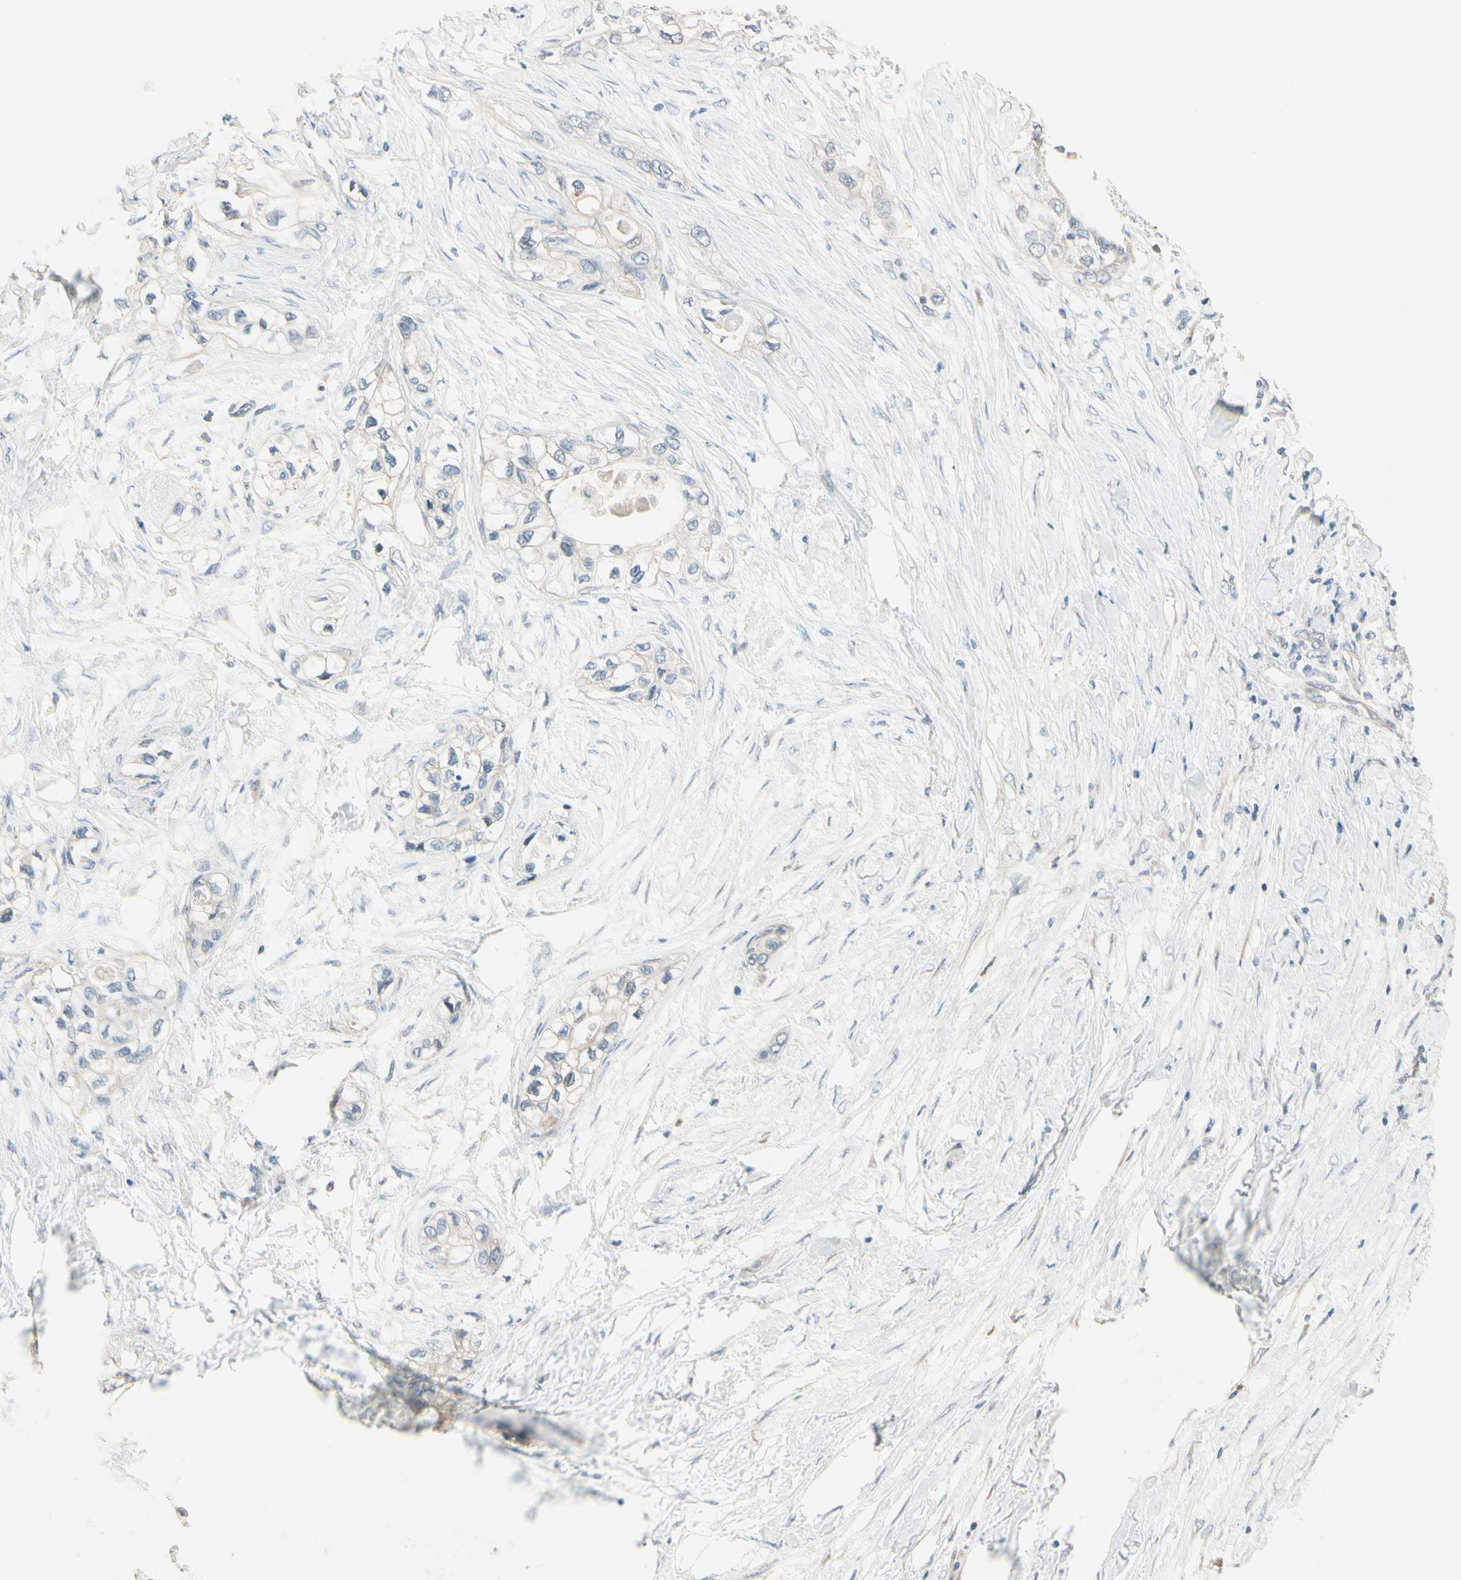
{"staining": {"intensity": "negative", "quantity": "none", "location": "none"}, "tissue": "pancreatic cancer", "cell_type": "Tumor cells", "image_type": "cancer", "snomed": [{"axis": "morphology", "description": "Adenocarcinoma, NOS"}, {"axis": "topography", "description": "Pancreas"}], "caption": "Immunohistochemical staining of pancreatic cancer (adenocarcinoma) demonstrates no significant expression in tumor cells.", "gene": "SPINK4", "patient": {"sex": "female", "age": 70}}